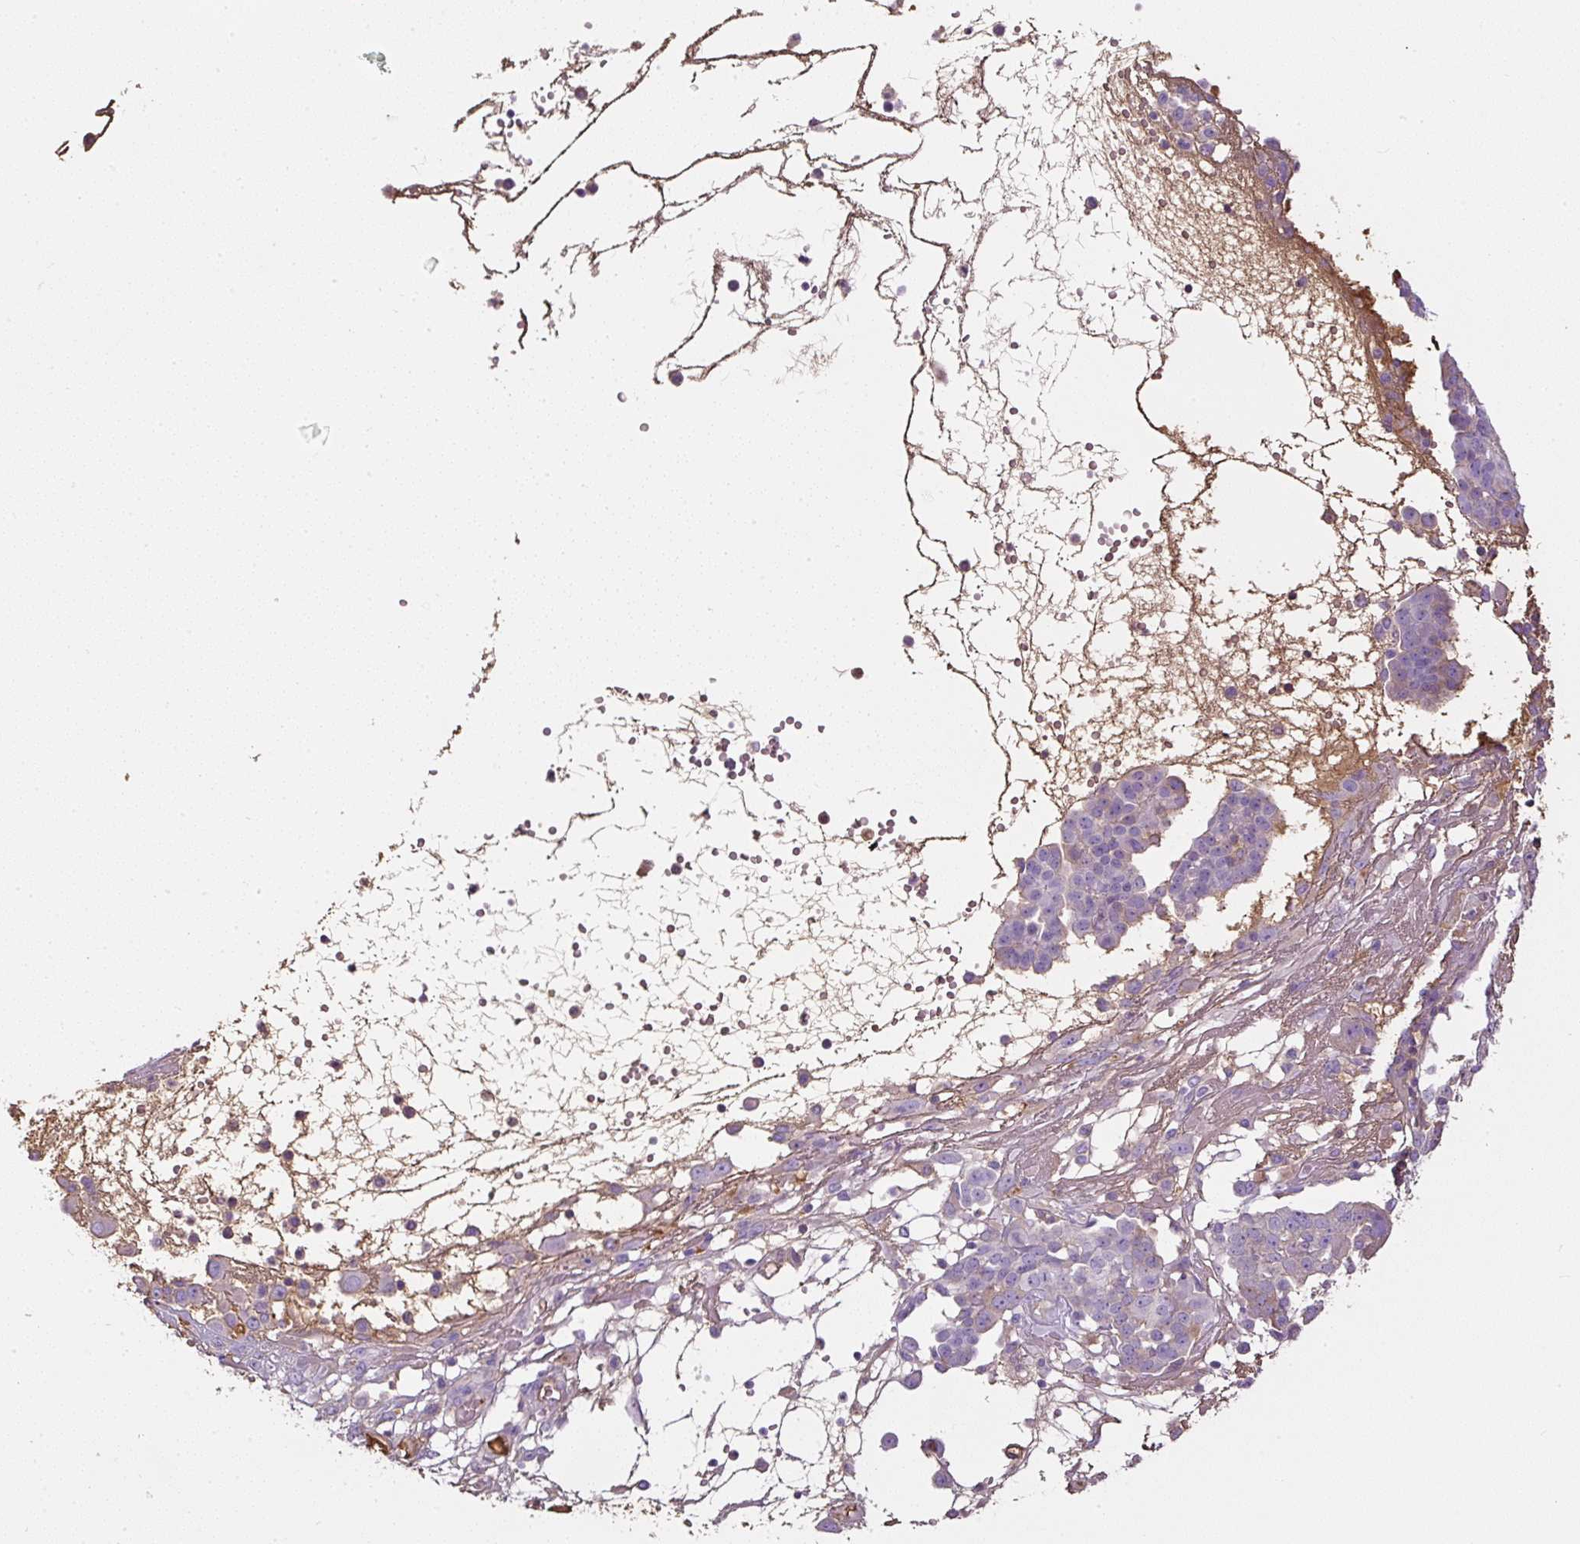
{"staining": {"intensity": "negative", "quantity": "none", "location": "none"}, "tissue": "ovarian cancer", "cell_type": "Tumor cells", "image_type": "cancer", "snomed": [{"axis": "morphology", "description": "Cystadenocarcinoma, serous, NOS"}, {"axis": "topography", "description": "Soft tissue"}, {"axis": "topography", "description": "Ovary"}], "caption": "Serous cystadenocarcinoma (ovarian) was stained to show a protein in brown. There is no significant positivity in tumor cells. (DAB (3,3'-diaminobenzidine) immunohistochemistry visualized using brightfield microscopy, high magnification).", "gene": "APOA1", "patient": {"sex": "female", "age": 57}}